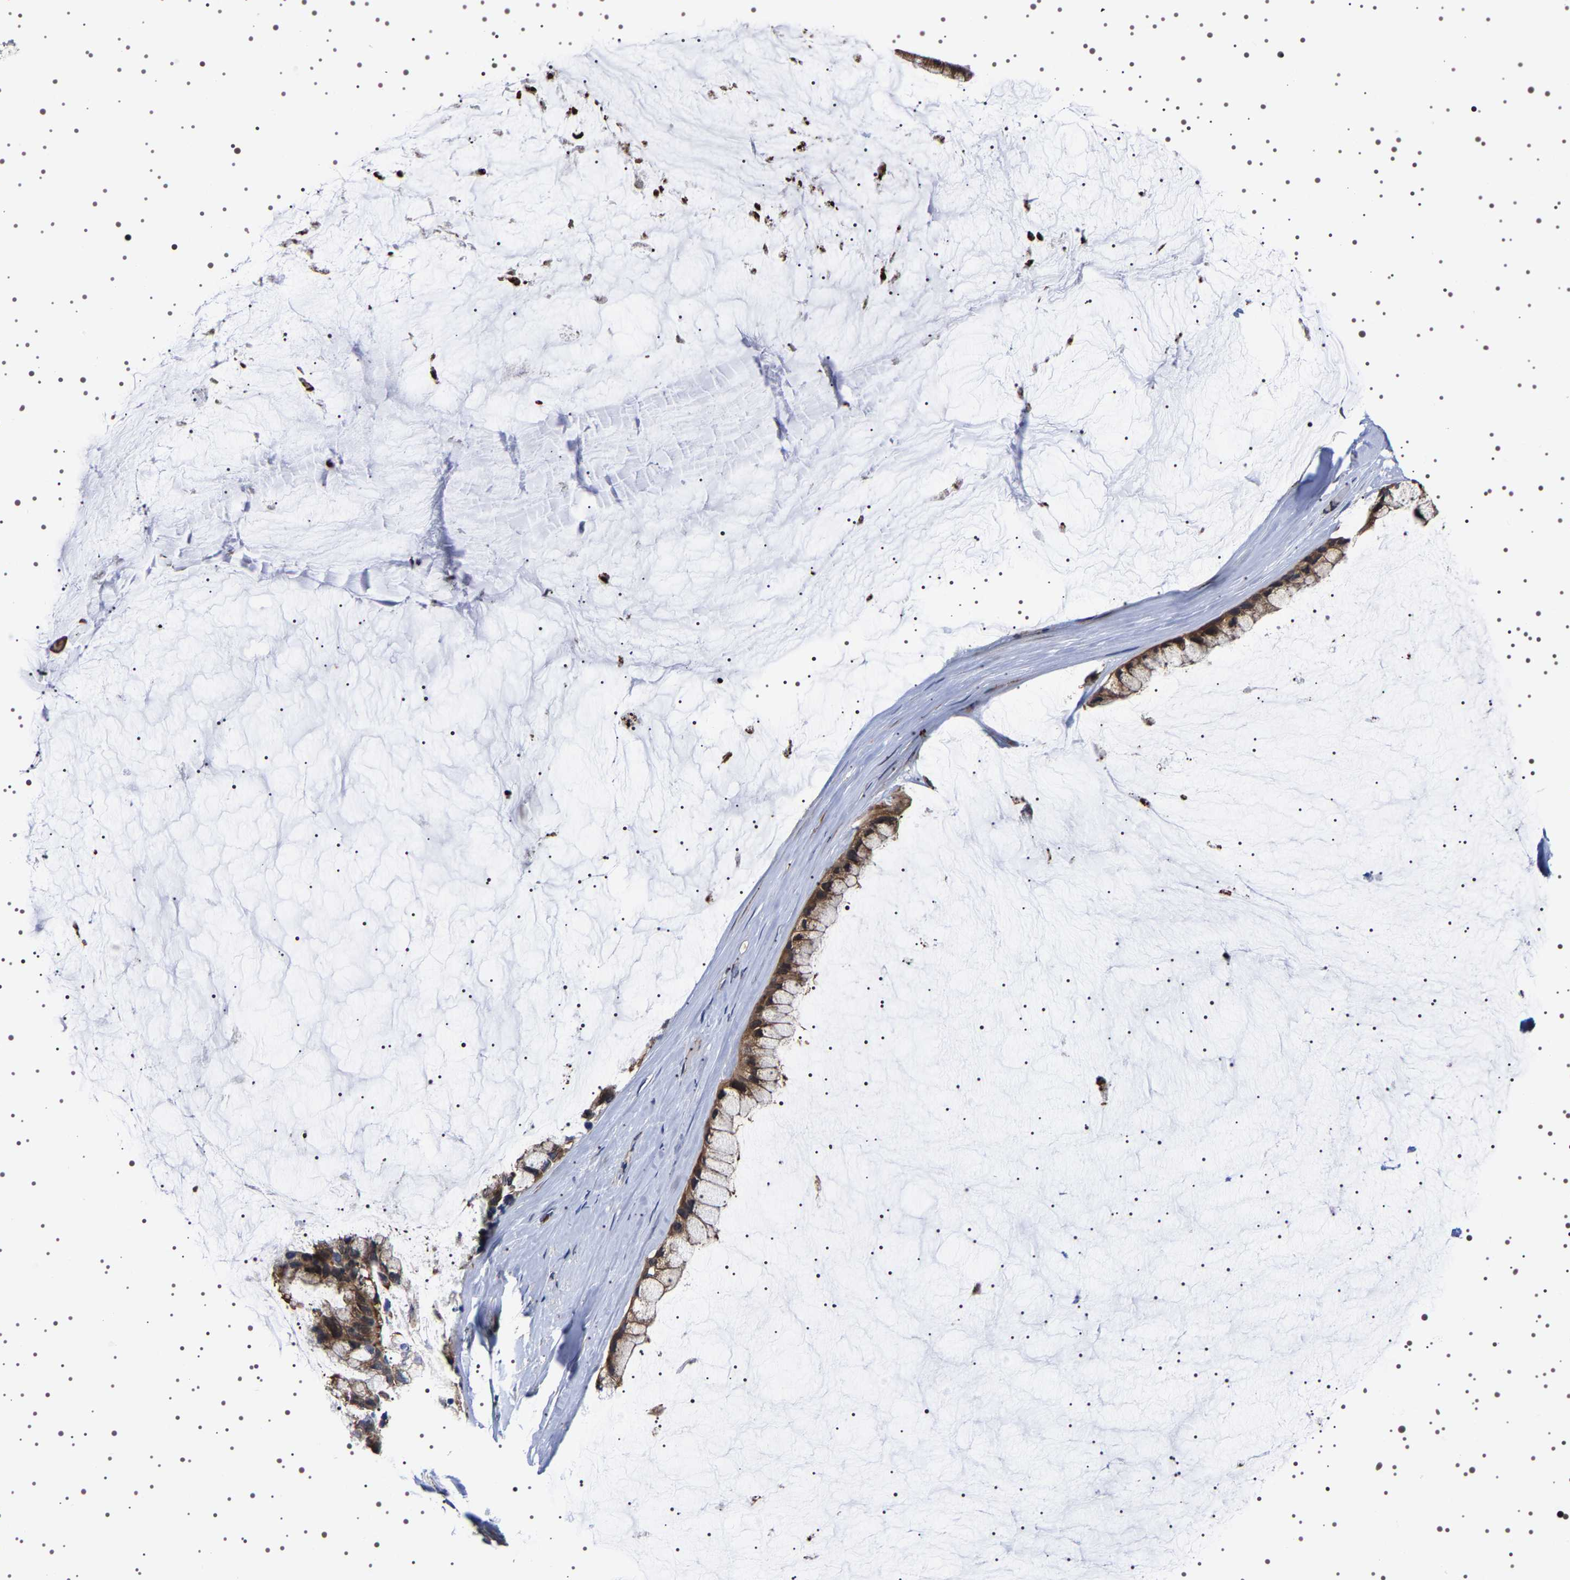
{"staining": {"intensity": "moderate", "quantity": ">75%", "location": "cytoplasmic/membranous"}, "tissue": "ovarian cancer", "cell_type": "Tumor cells", "image_type": "cancer", "snomed": [{"axis": "morphology", "description": "Cystadenocarcinoma, mucinous, NOS"}, {"axis": "topography", "description": "Ovary"}], "caption": "A high-resolution histopathology image shows immunohistochemistry (IHC) staining of ovarian cancer (mucinous cystadenocarcinoma), which displays moderate cytoplasmic/membranous staining in approximately >75% of tumor cells. (DAB (3,3'-diaminobenzidine) = brown stain, brightfield microscopy at high magnification).", "gene": "DARS1", "patient": {"sex": "female", "age": 39}}